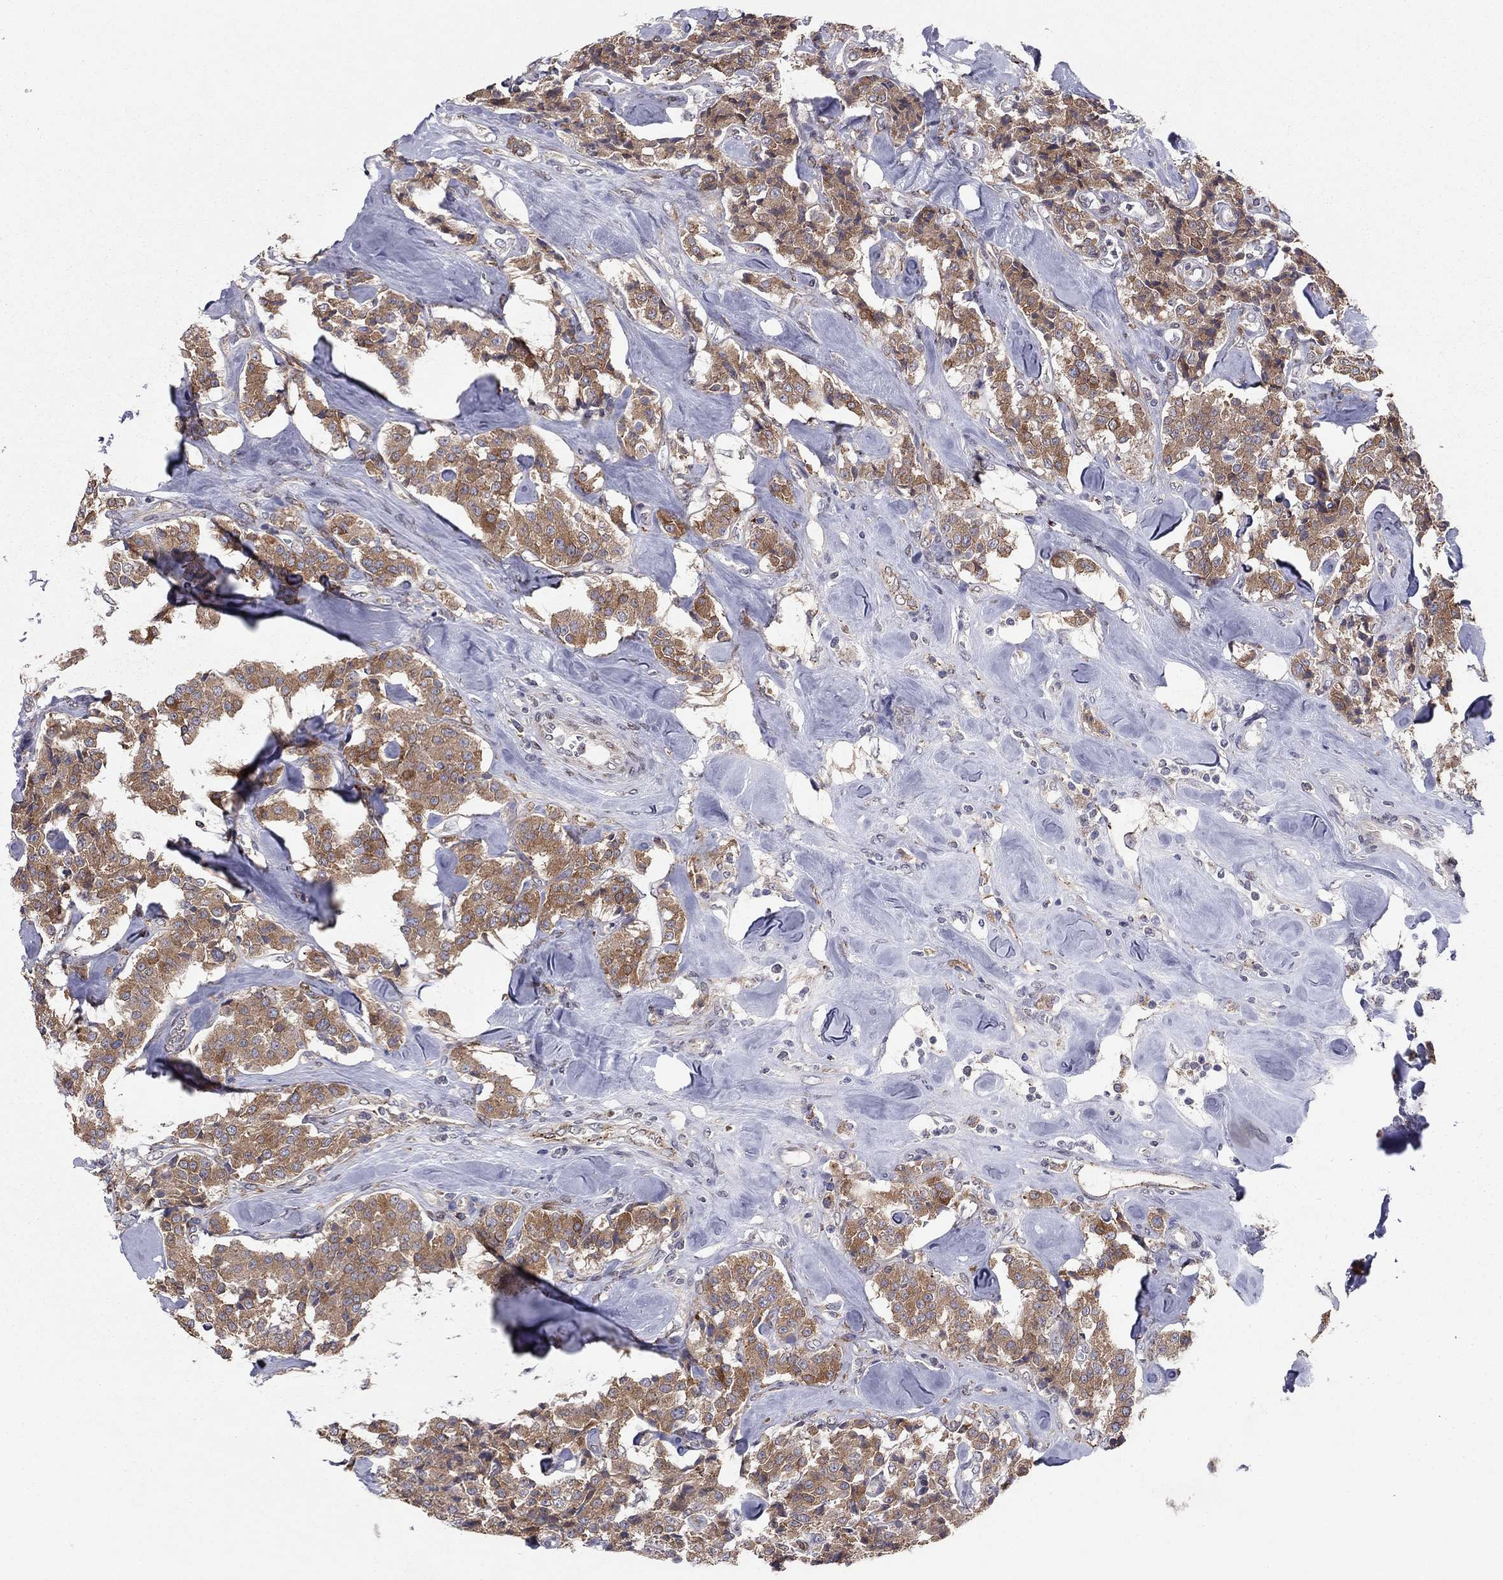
{"staining": {"intensity": "moderate", "quantity": ">75%", "location": "cytoplasmic/membranous"}, "tissue": "carcinoid", "cell_type": "Tumor cells", "image_type": "cancer", "snomed": [{"axis": "morphology", "description": "Carcinoid, malignant, NOS"}, {"axis": "topography", "description": "Pancreas"}], "caption": "DAB (3,3'-diaminobenzidine) immunohistochemical staining of human carcinoid (malignant) displays moderate cytoplasmic/membranous protein expression in about >75% of tumor cells. Immunohistochemistry stains the protein in brown and the nuclei are stained blue.", "gene": "YIF1A", "patient": {"sex": "male", "age": 41}}